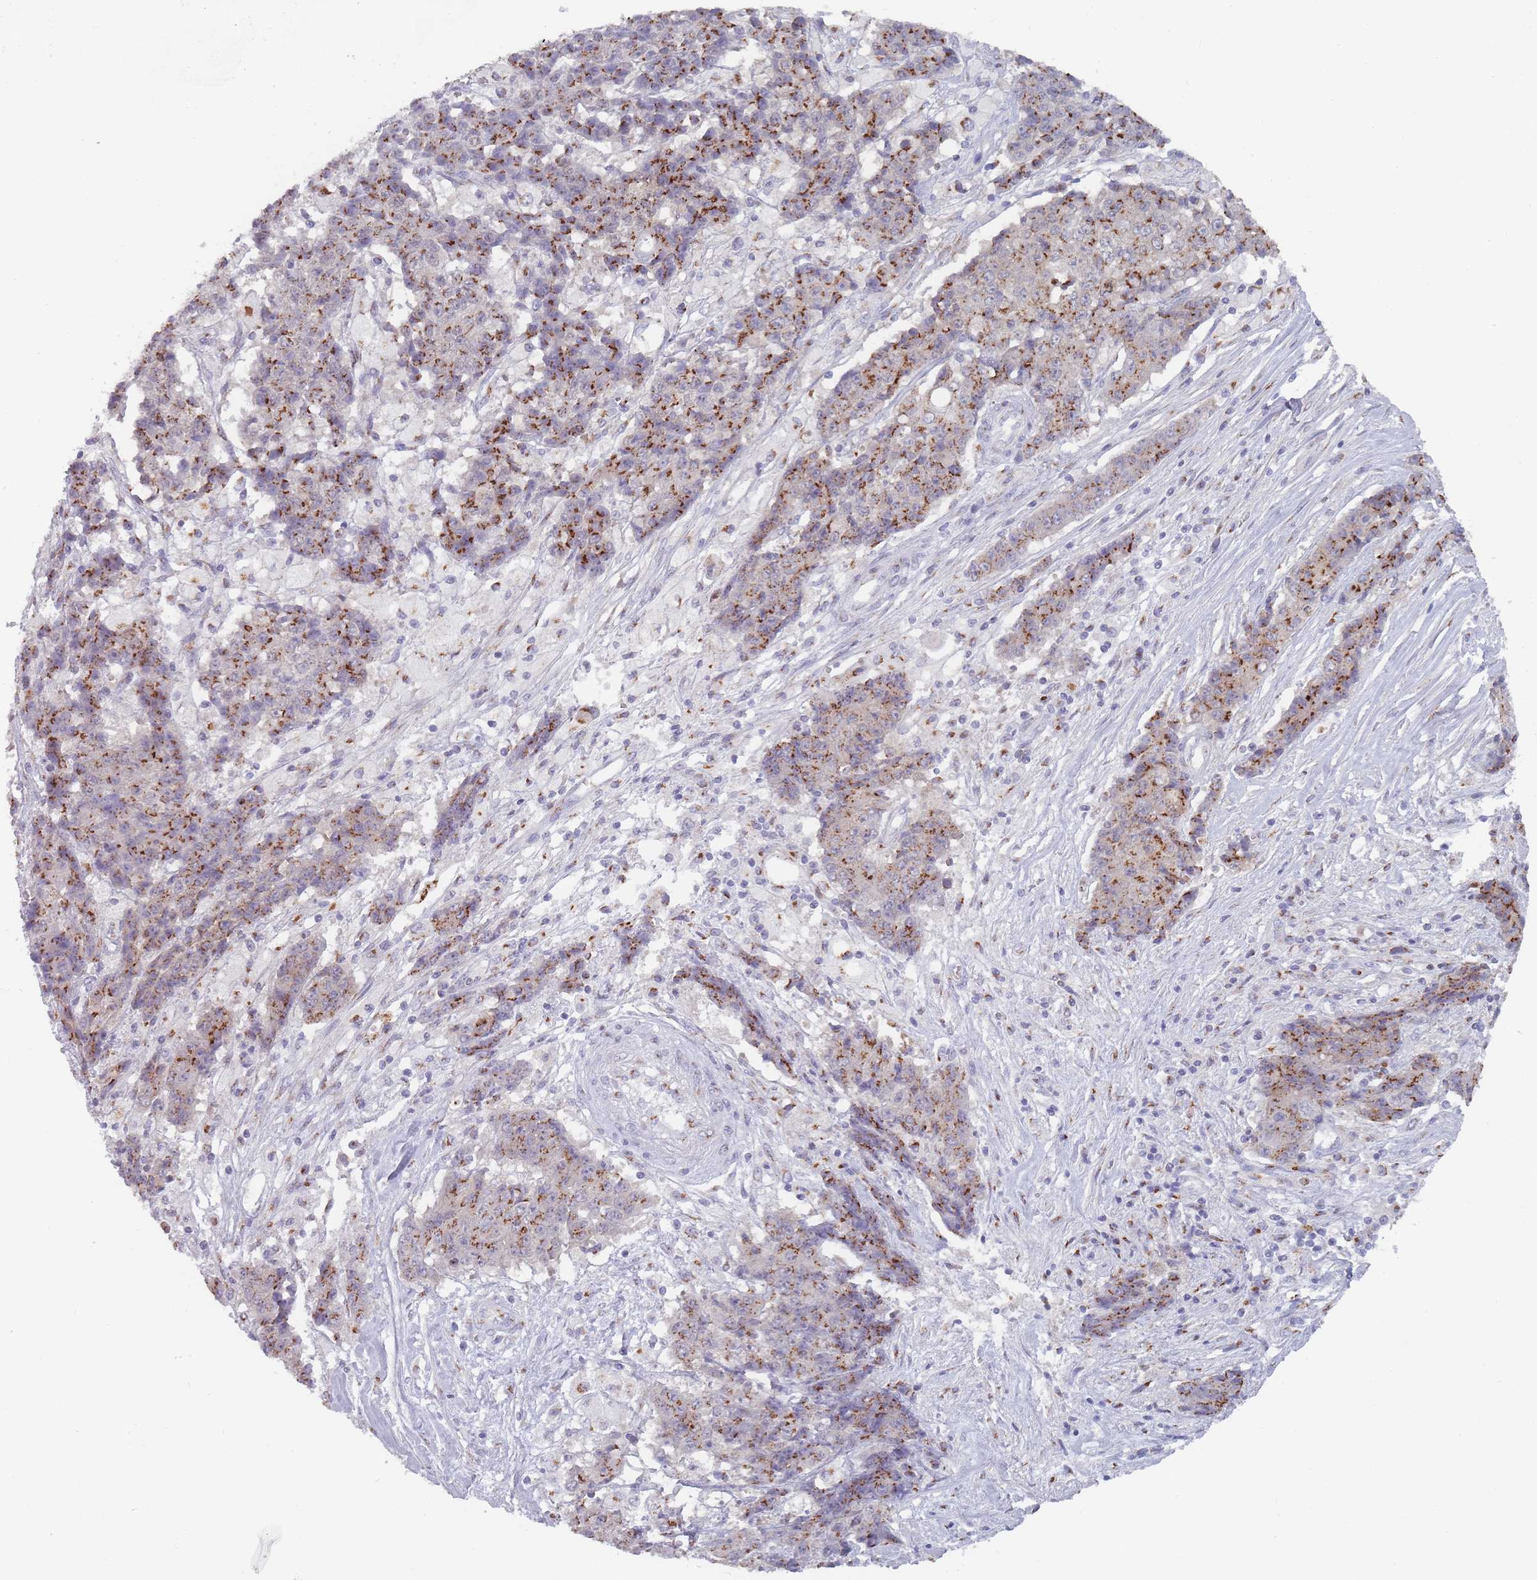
{"staining": {"intensity": "moderate", "quantity": ">75%", "location": "cytoplasmic/membranous"}, "tissue": "ovarian cancer", "cell_type": "Tumor cells", "image_type": "cancer", "snomed": [{"axis": "morphology", "description": "Carcinoma, endometroid"}, {"axis": "topography", "description": "Ovary"}], "caption": "Immunohistochemistry (IHC) of human endometroid carcinoma (ovarian) reveals medium levels of moderate cytoplasmic/membranous expression in approximately >75% of tumor cells.", "gene": "MAN1B1", "patient": {"sex": "female", "age": 42}}